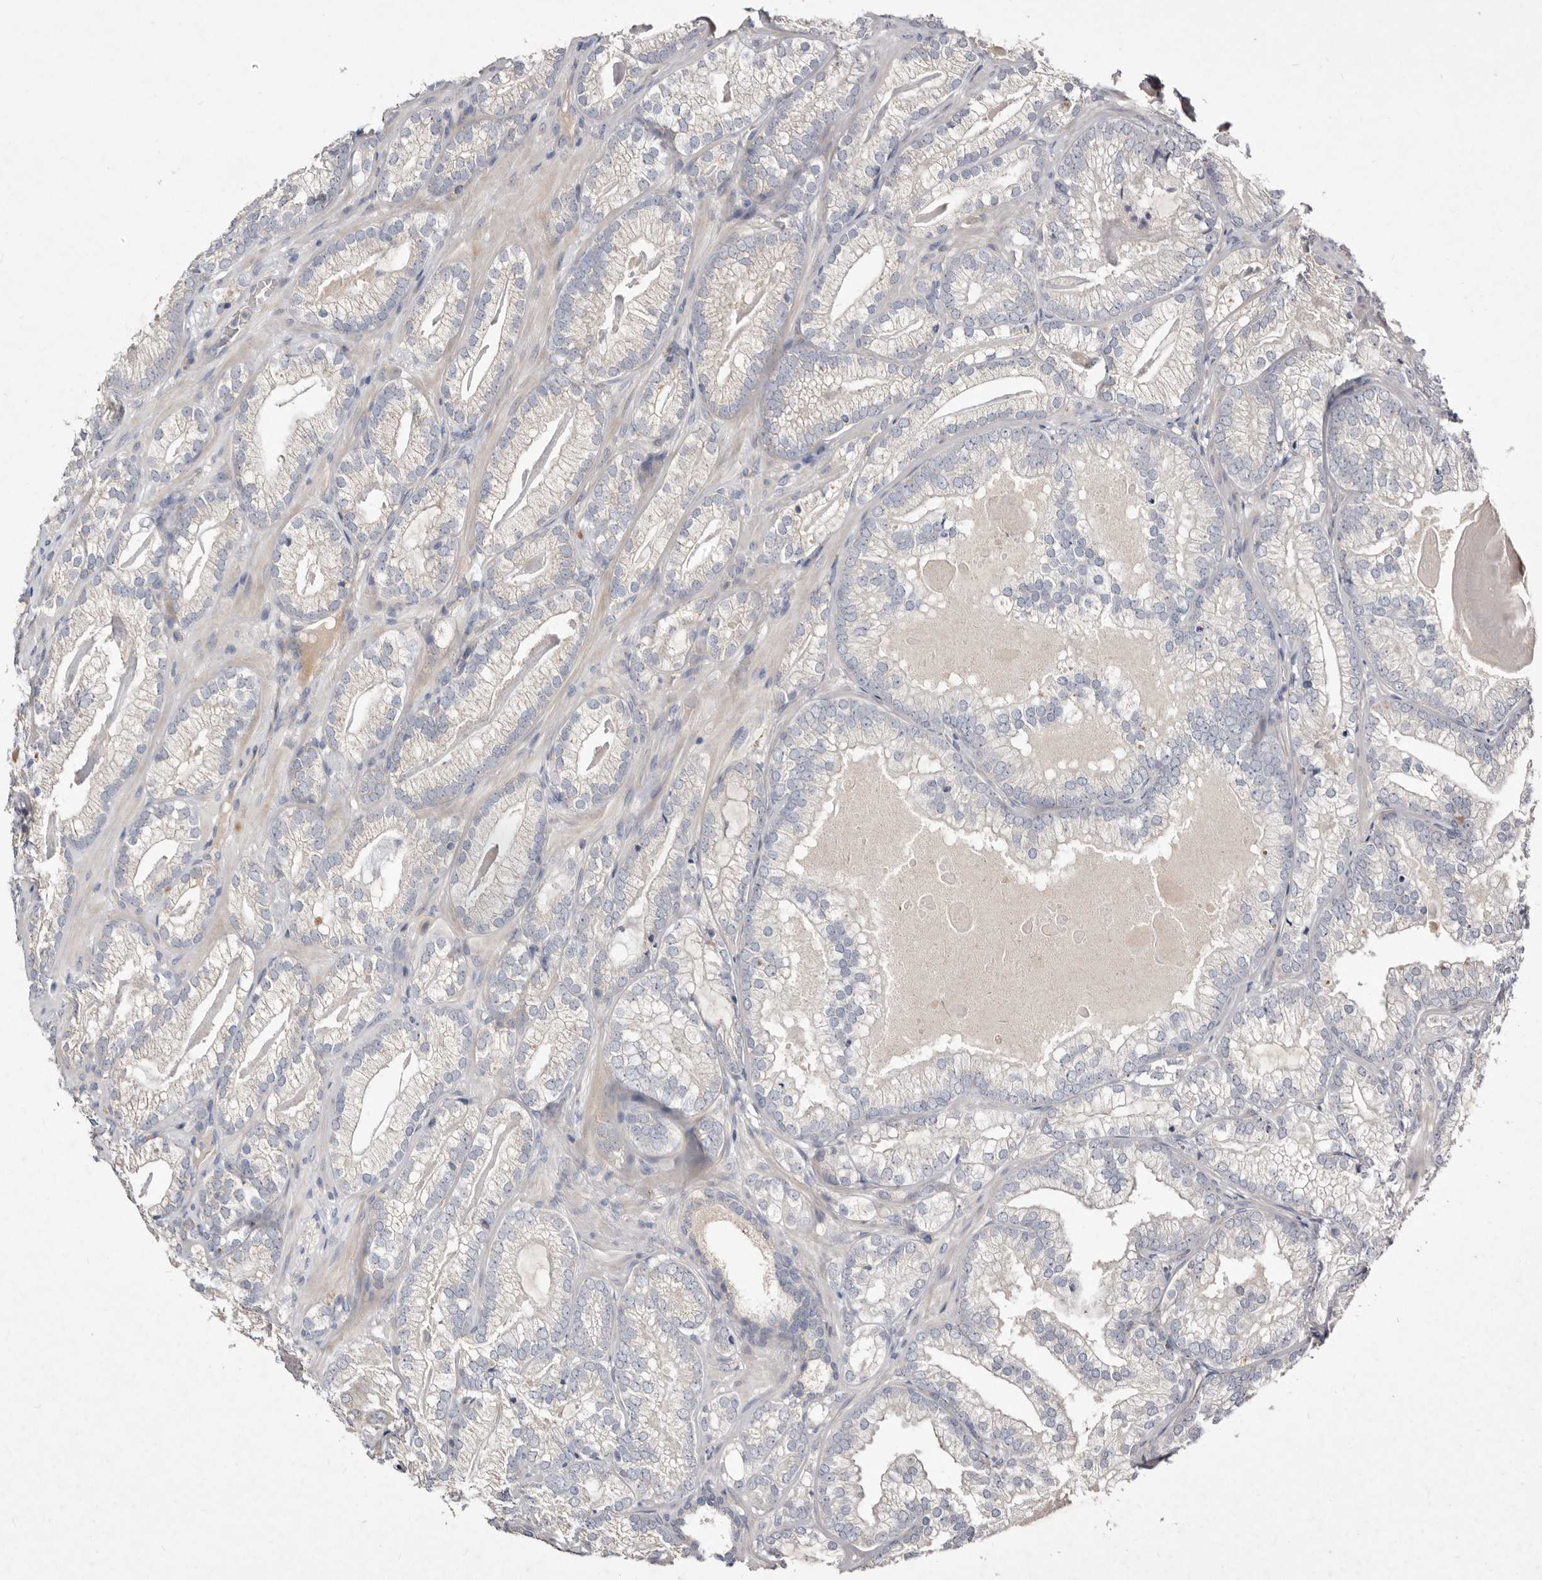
{"staining": {"intensity": "negative", "quantity": "none", "location": "none"}, "tissue": "prostate cancer", "cell_type": "Tumor cells", "image_type": "cancer", "snomed": [{"axis": "morphology", "description": "Adenocarcinoma, Low grade"}, {"axis": "topography", "description": "Prostate"}], "caption": "Prostate cancer was stained to show a protein in brown. There is no significant staining in tumor cells. (IHC, brightfield microscopy, high magnification).", "gene": "SLC25A20", "patient": {"sex": "male", "age": 72}}